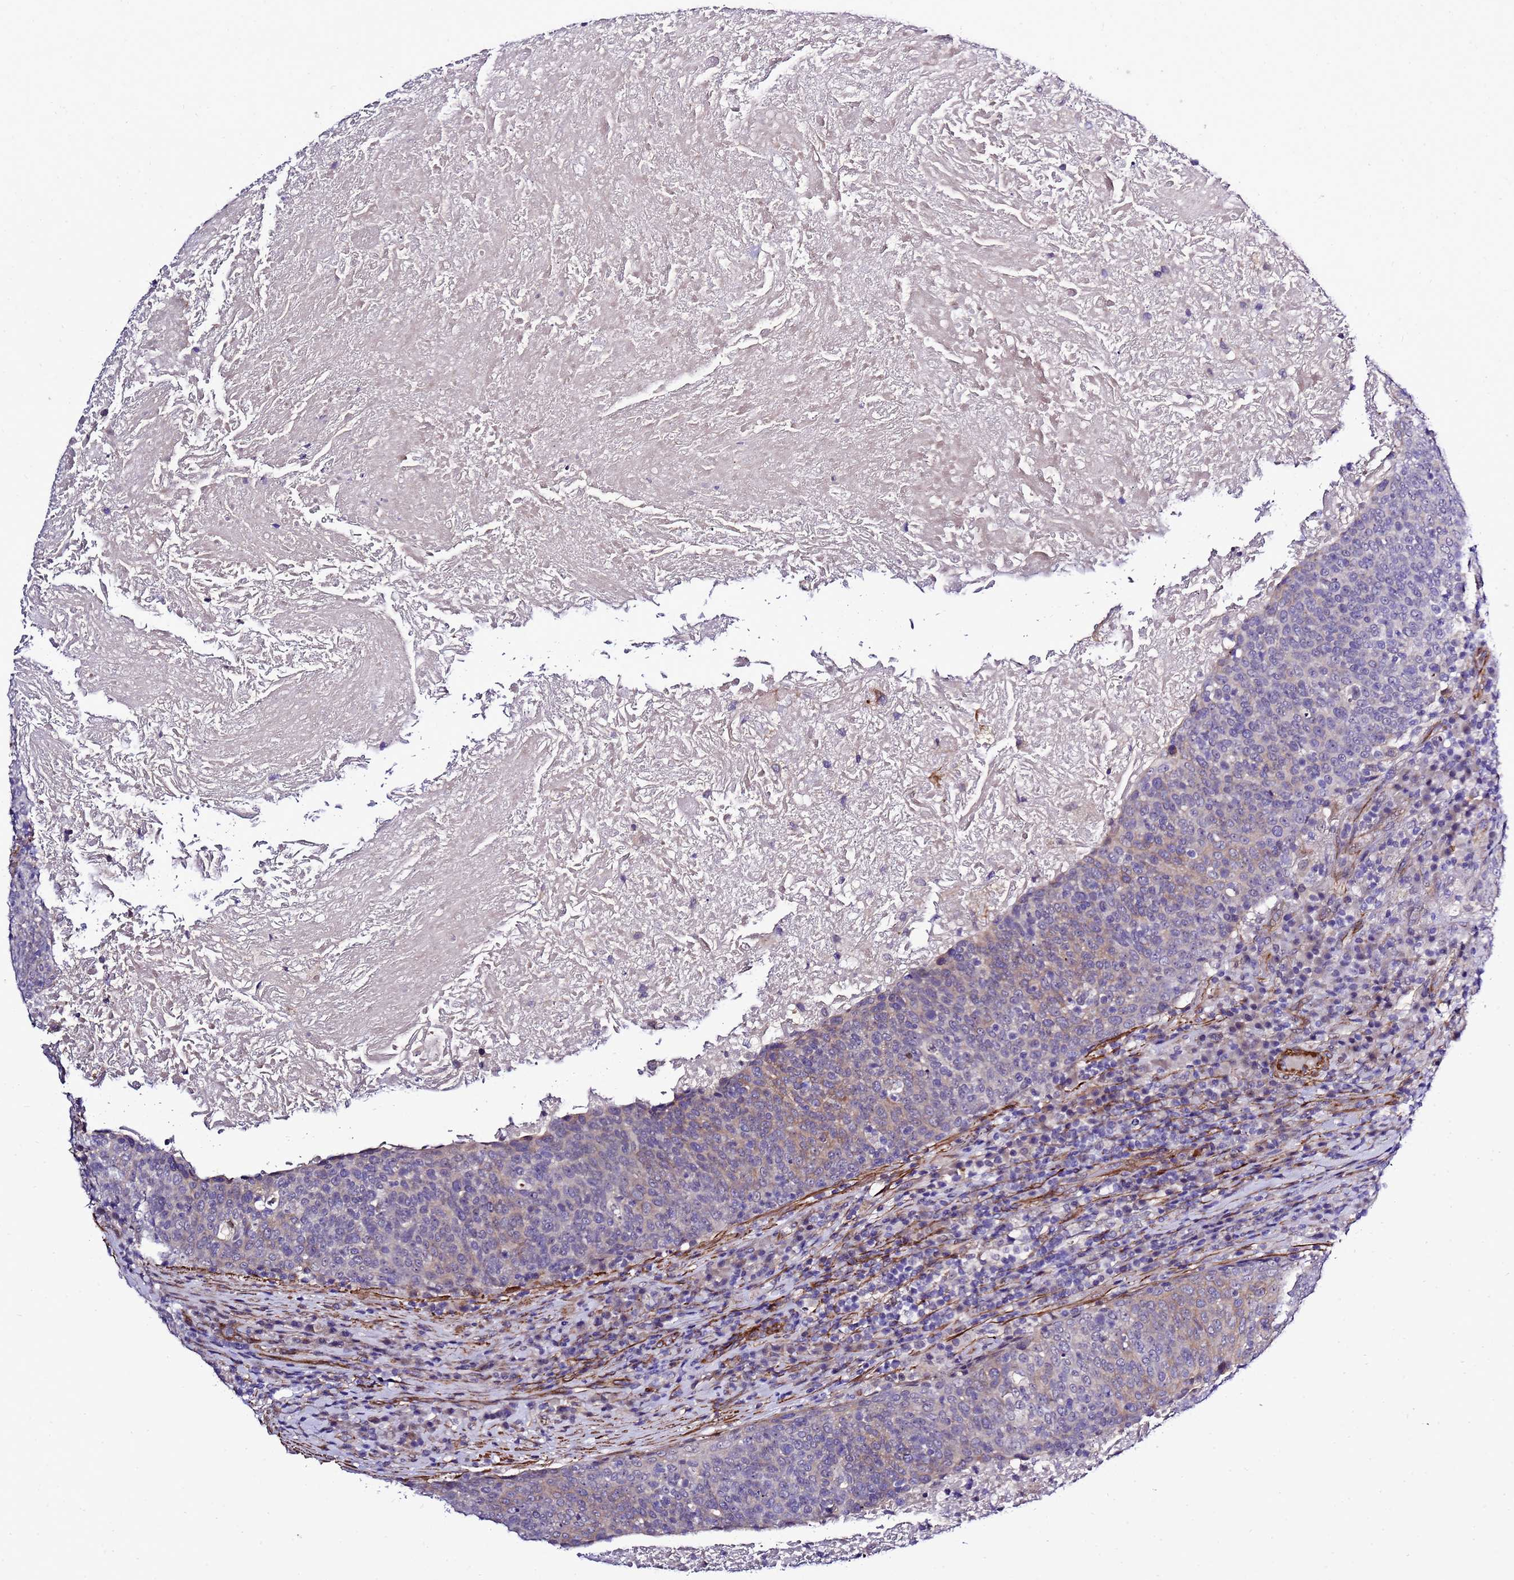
{"staining": {"intensity": "weak", "quantity": "<25%", "location": "cytoplasmic/membranous"}, "tissue": "head and neck cancer", "cell_type": "Tumor cells", "image_type": "cancer", "snomed": [{"axis": "morphology", "description": "Squamous cell carcinoma, NOS"}, {"axis": "morphology", "description": "Squamous cell carcinoma, metastatic, NOS"}, {"axis": "topography", "description": "Lymph node"}, {"axis": "topography", "description": "Head-Neck"}], "caption": "The image reveals no staining of tumor cells in head and neck cancer.", "gene": "GZF1", "patient": {"sex": "male", "age": 62}}